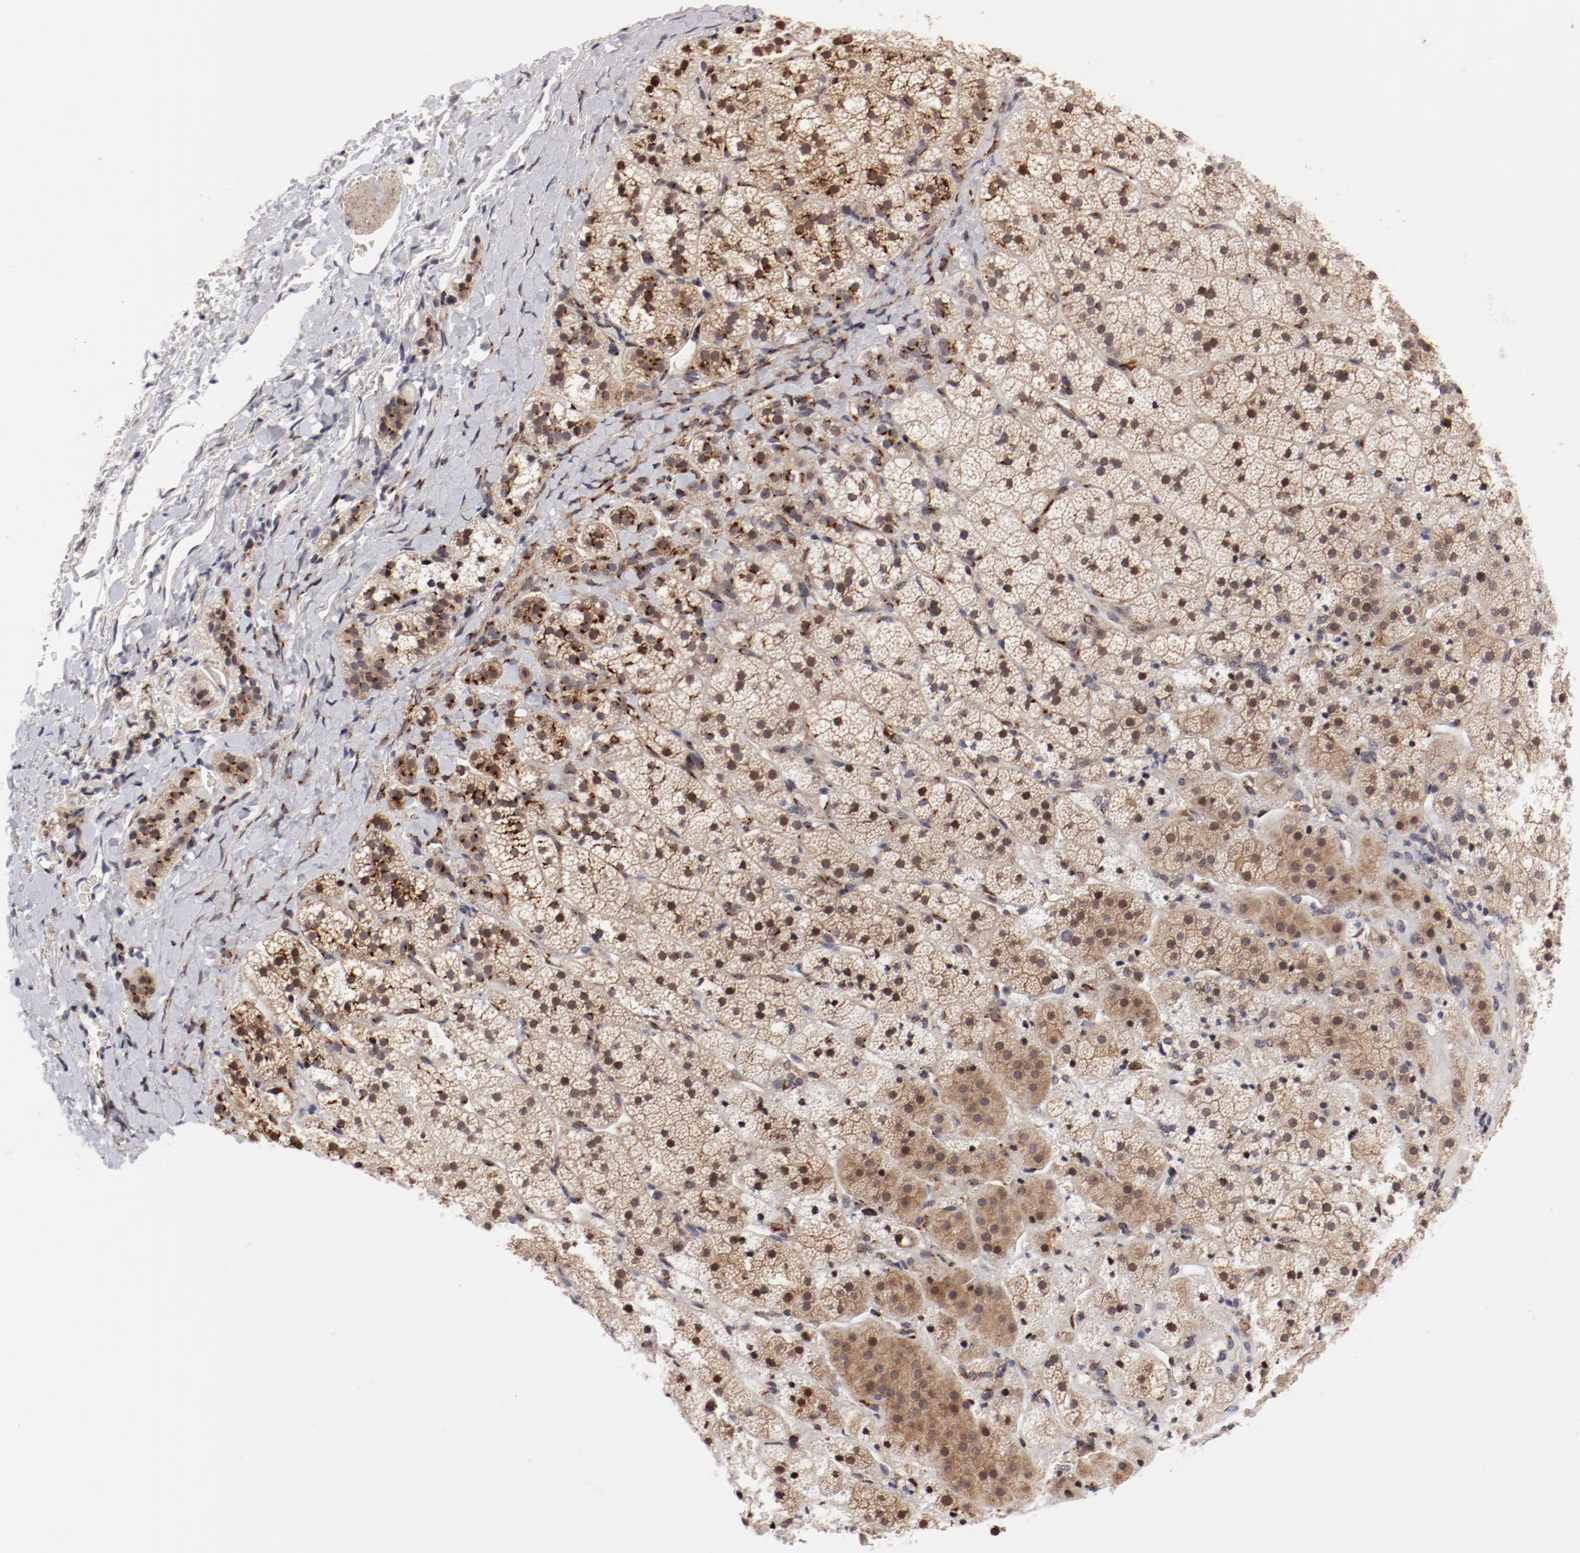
{"staining": {"intensity": "weak", "quantity": "25%-75%", "location": "cytoplasmic/membranous"}, "tissue": "adrenal gland", "cell_type": "Glandular cells", "image_type": "normal", "snomed": [{"axis": "morphology", "description": "Normal tissue, NOS"}, {"axis": "topography", "description": "Adrenal gland"}], "caption": "Immunohistochemistry (IHC) histopathology image of unremarkable adrenal gland: human adrenal gland stained using immunohistochemistry shows low levels of weak protein expression localized specifically in the cytoplasmic/membranous of glandular cells, appearing as a cytoplasmic/membranous brown color.", "gene": "RPL12", "patient": {"sex": "female", "age": 44}}